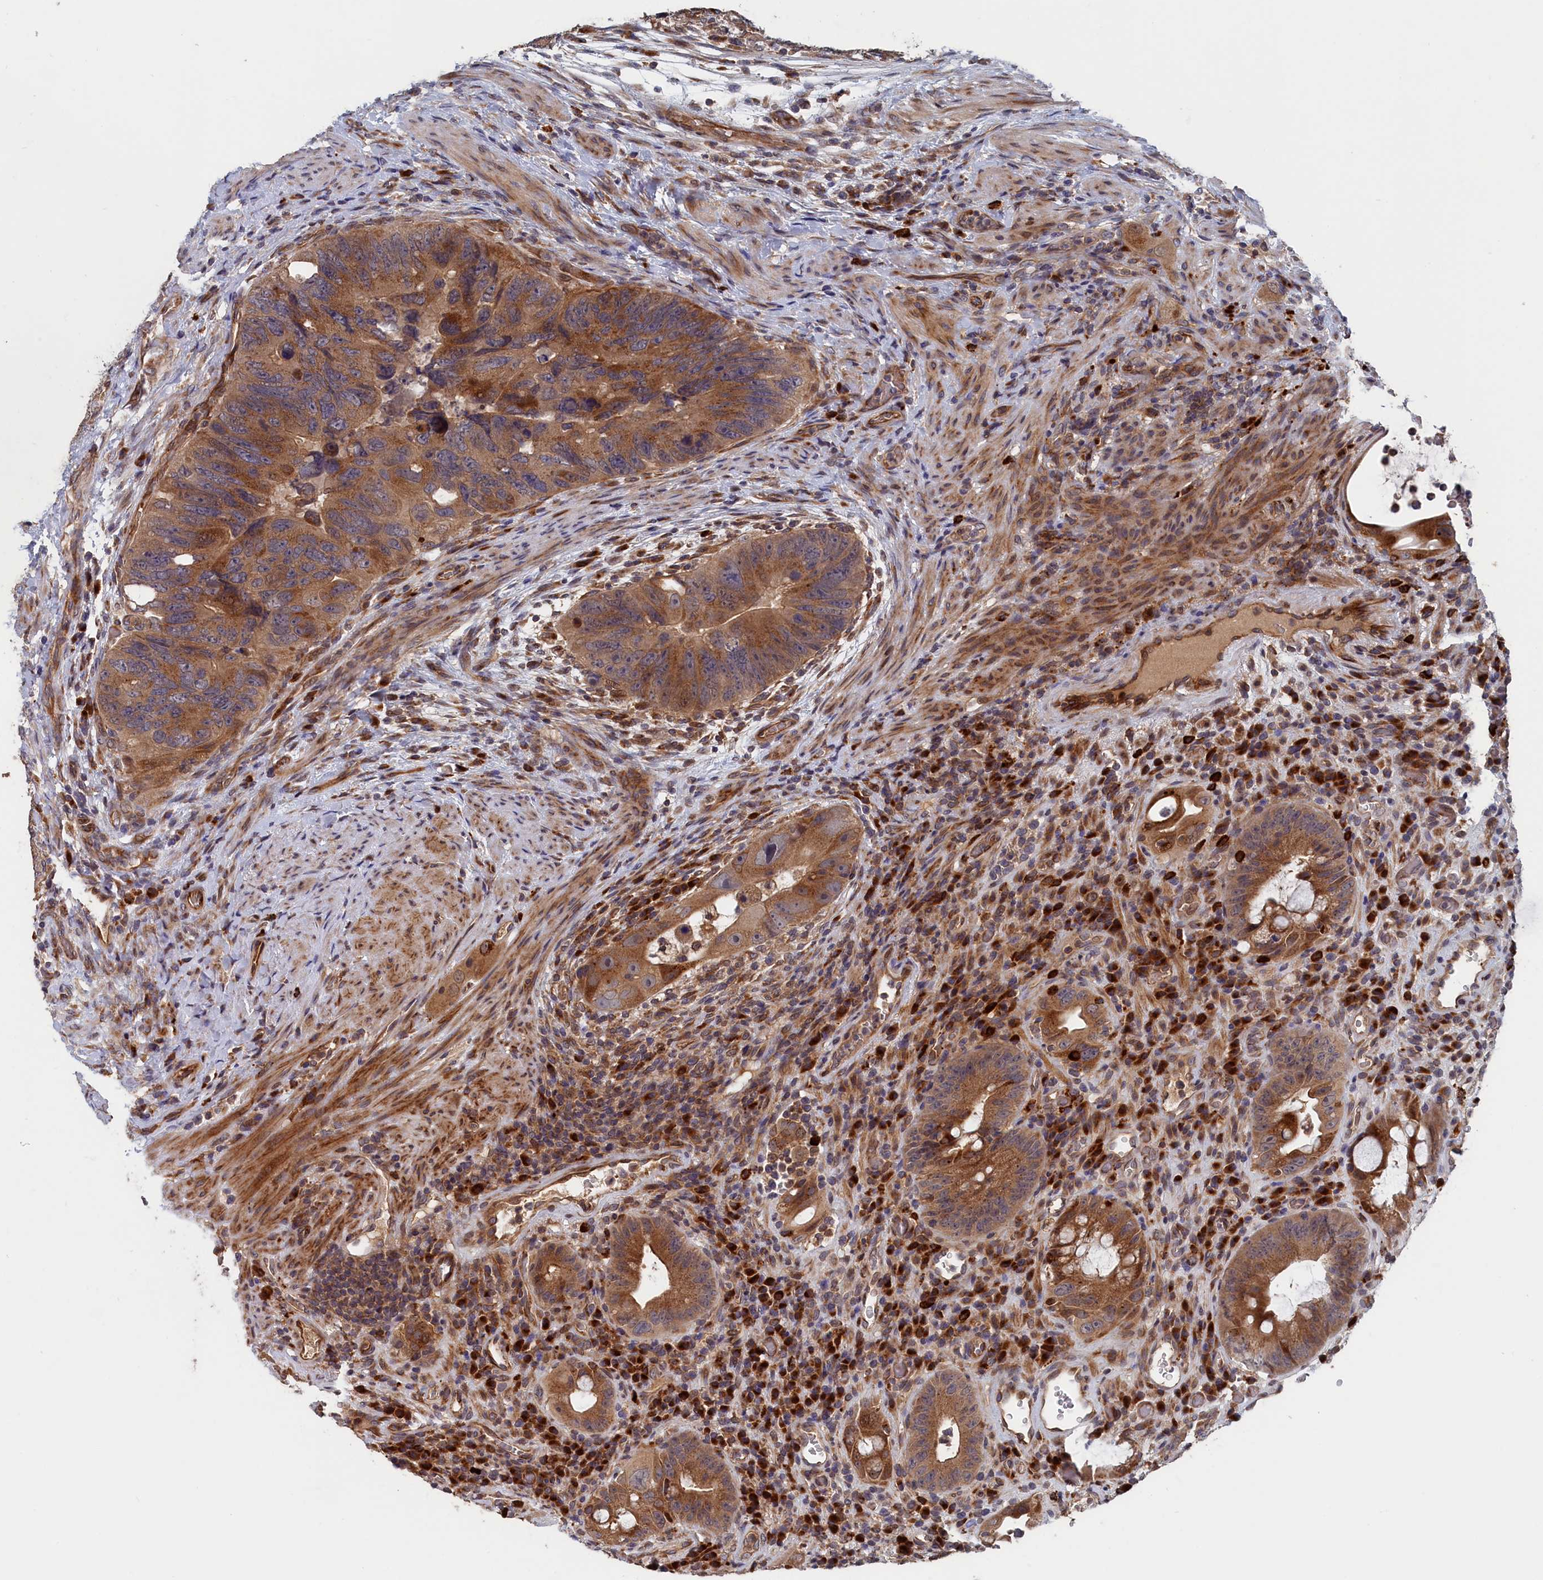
{"staining": {"intensity": "moderate", "quantity": ">75%", "location": "cytoplasmic/membranous"}, "tissue": "colorectal cancer", "cell_type": "Tumor cells", "image_type": "cancer", "snomed": [{"axis": "morphology", "description": "Adenocarcinoma, NOS"}, {"axis": "topography", "description": "Rectum"}], "caption": "DAB immunohistochemical staining of colorectal adenocarcinoma exhibits moderate cytoplasmic/membranous protein positivity in approximately >75% of tumor cells. The staining is performed using DAB brown chromogen to label protein expression. The nuclei are counter-stained blue using hematoxylin.", "gene": "TRAPPC2L", "patient": {"sex": "male", "age": 59}}